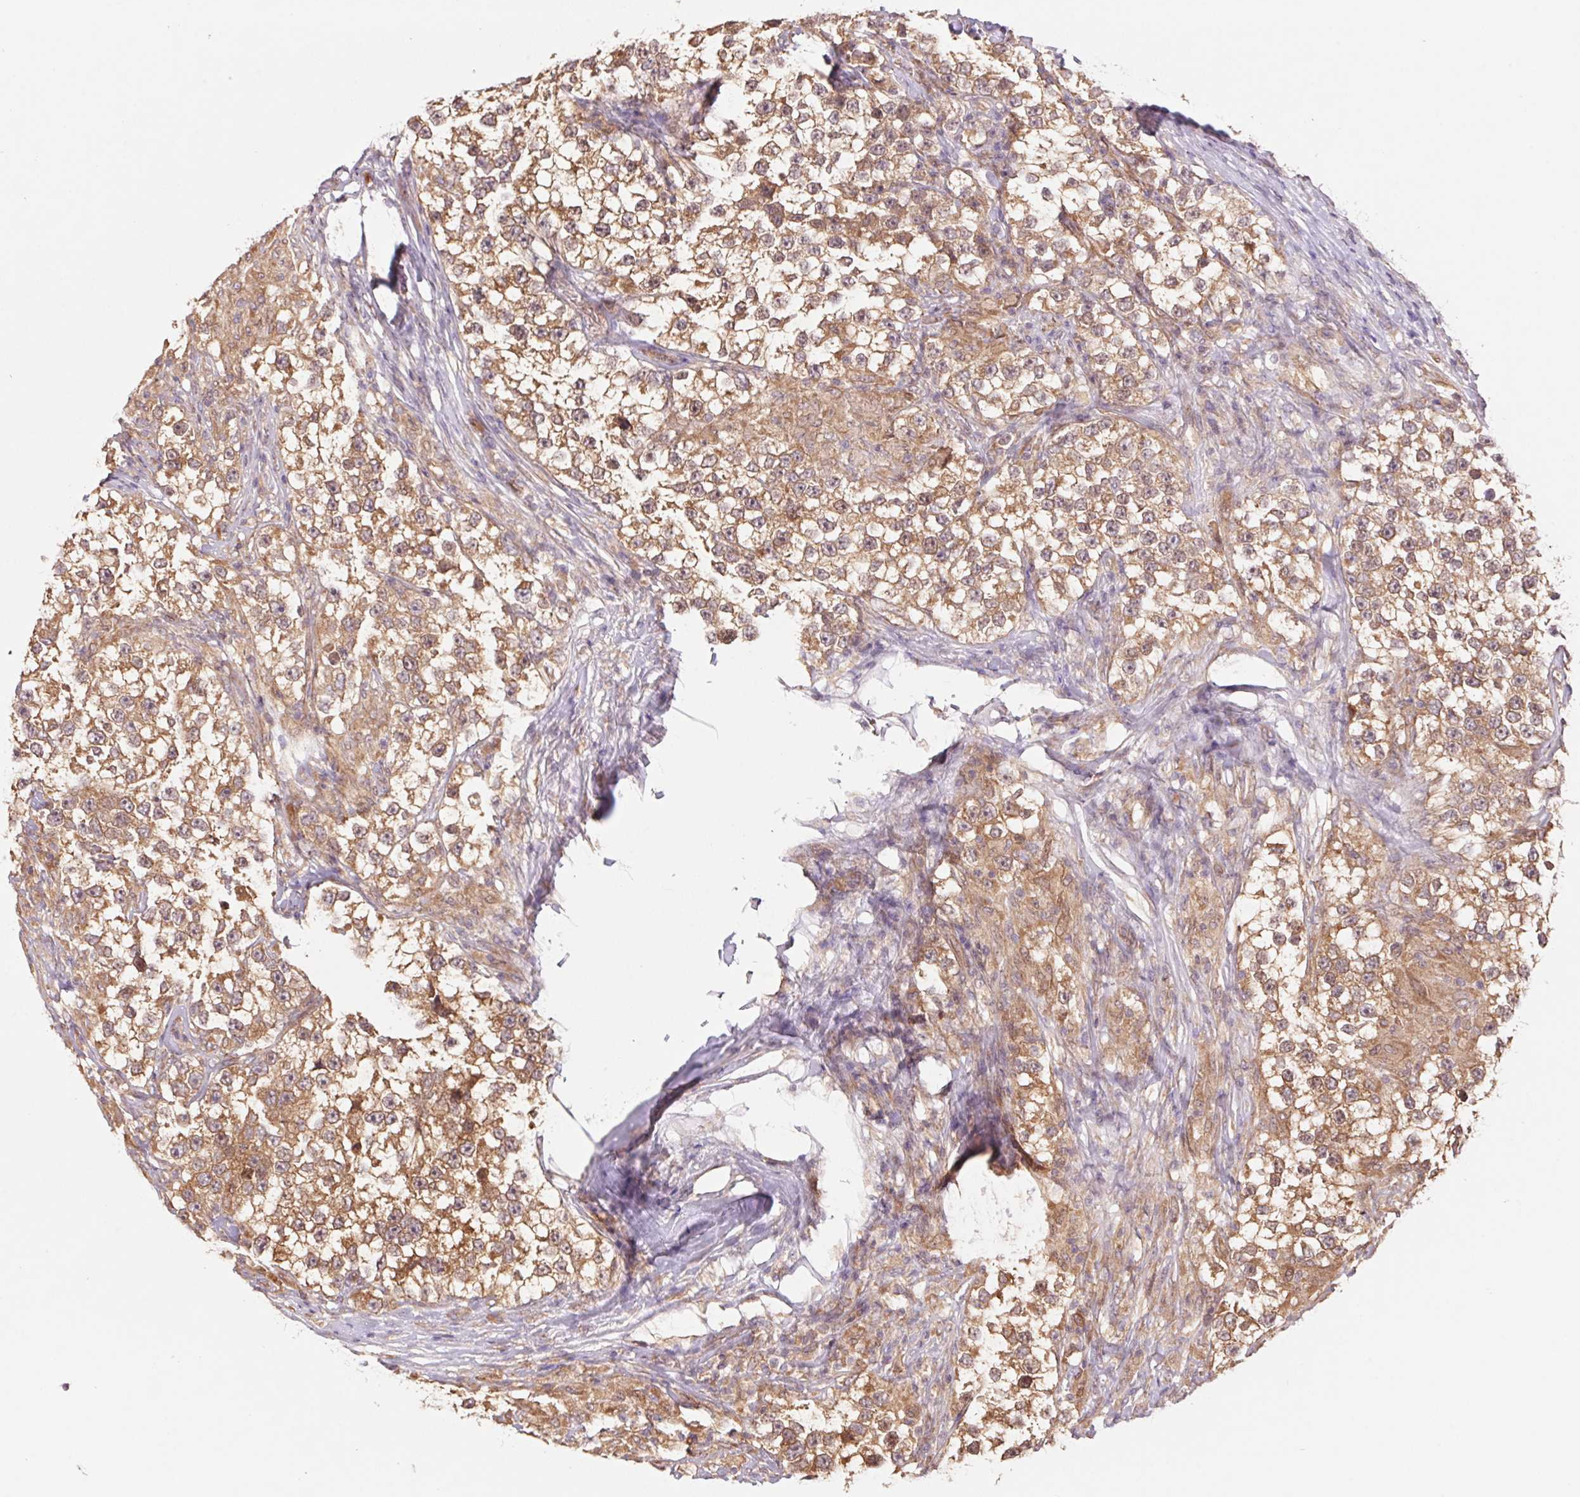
{"staining": {"intensity": "moderate", "quantity": ">75%", "location": "cytoplasmic/membranous"}, "tissue": "testis cancer", "cell_type": "Tumor cells", "image_type": "cancer", "snomed": [{"axis": "morphology", "description": "Seminoma, NOS"}, {"axis": "topography", "description": "Testis"}], "caption": "This micrograph exhibits immunohistochemistry (IHC) staining of human seminoma (testis), with medium moderate cytoplasmic/membranous staining in approximately >75% of tumor cells.", "gene": "RRM1", "patient": {"sex": "male", "age": 46}}